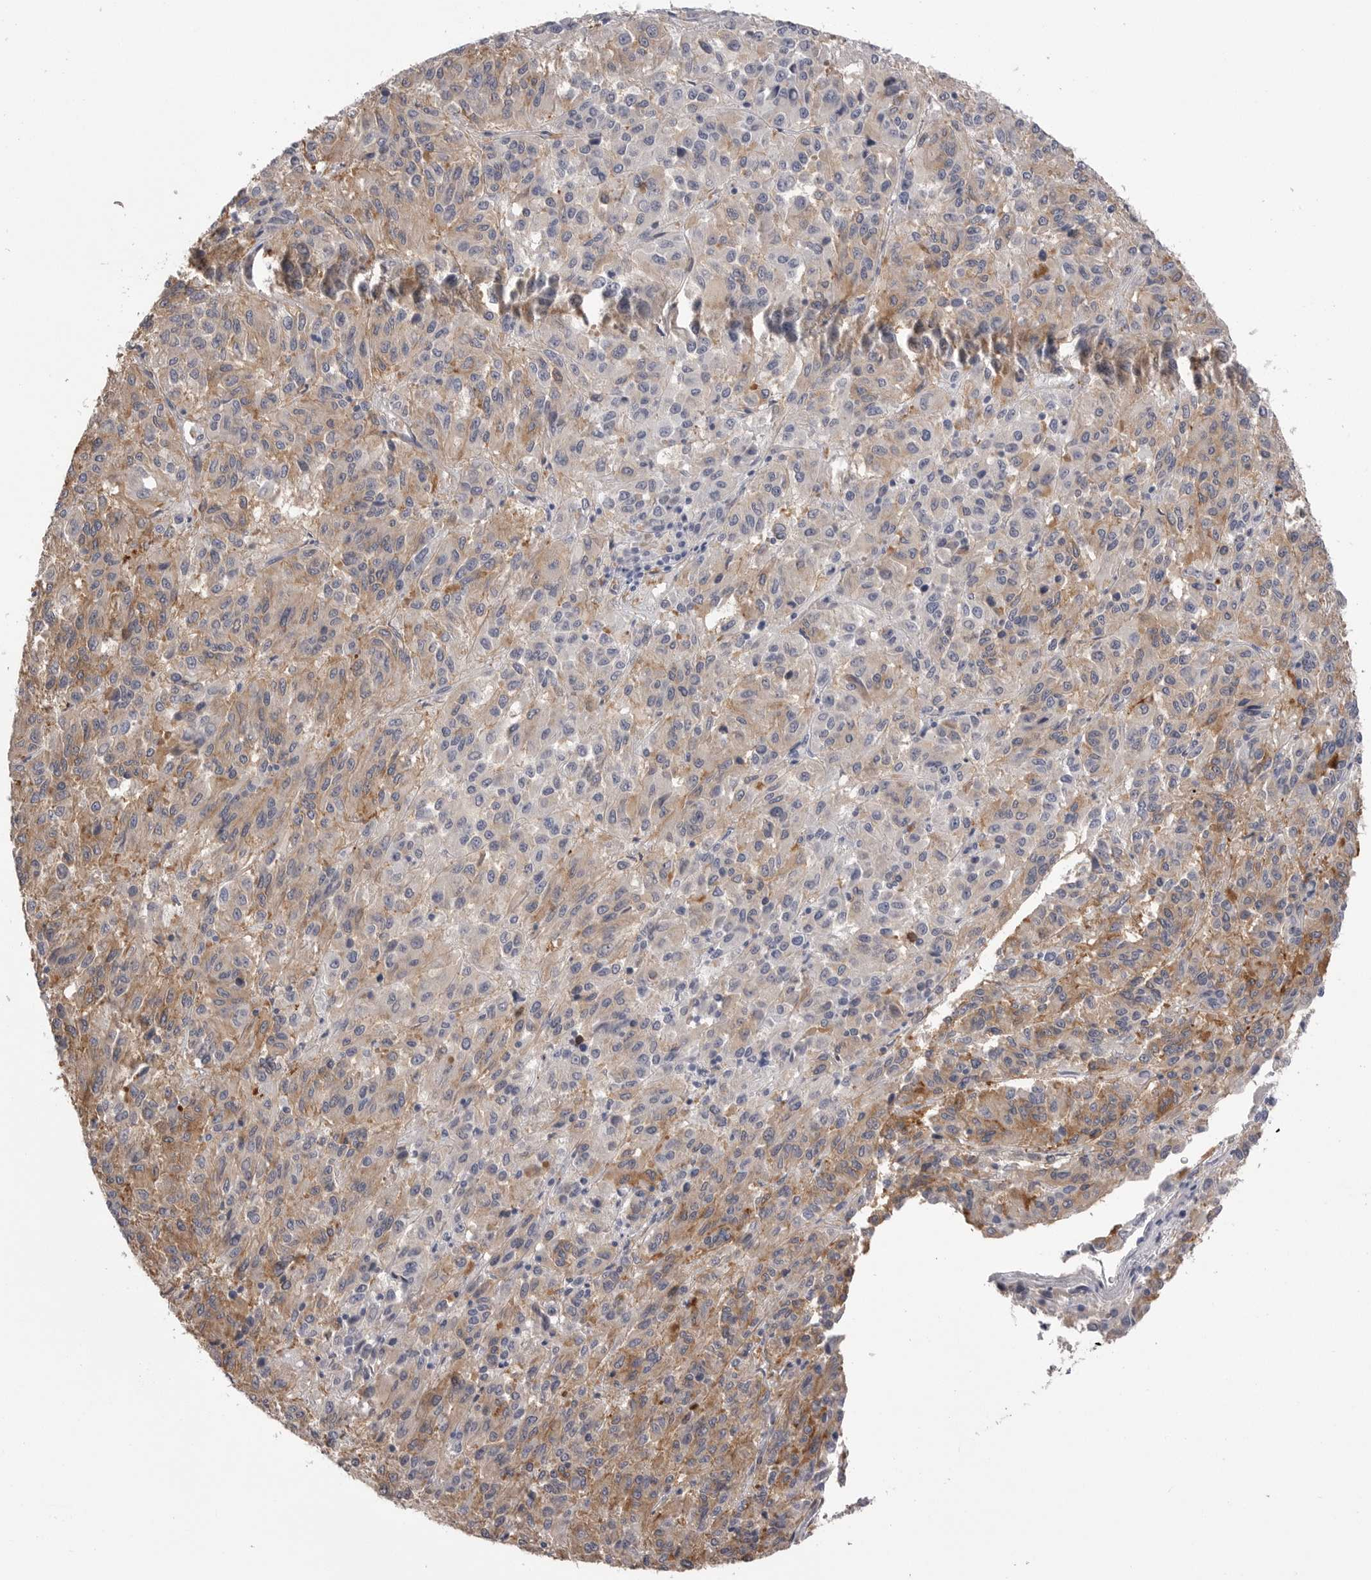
{"staining": {"intensity": "moderate", "quantity": ">75%", "location": "cytoplasmic/membranous"}, "tissue": "melanoma", "cell_type": "Tumor cells", "image_type": "cancer", "snomed": [{"axis": "morphology", "description": "Malignant melanoma, Metastatic site"}, {"axis": "topography", "description": "Lung"}], "caption": "Tumor cells show moderate cytoplasmic/membranous positivity in approximately >75% of cells in melanoma.", "gene": "AKAP12", "patient": {"sex": "male", "age": 64}}